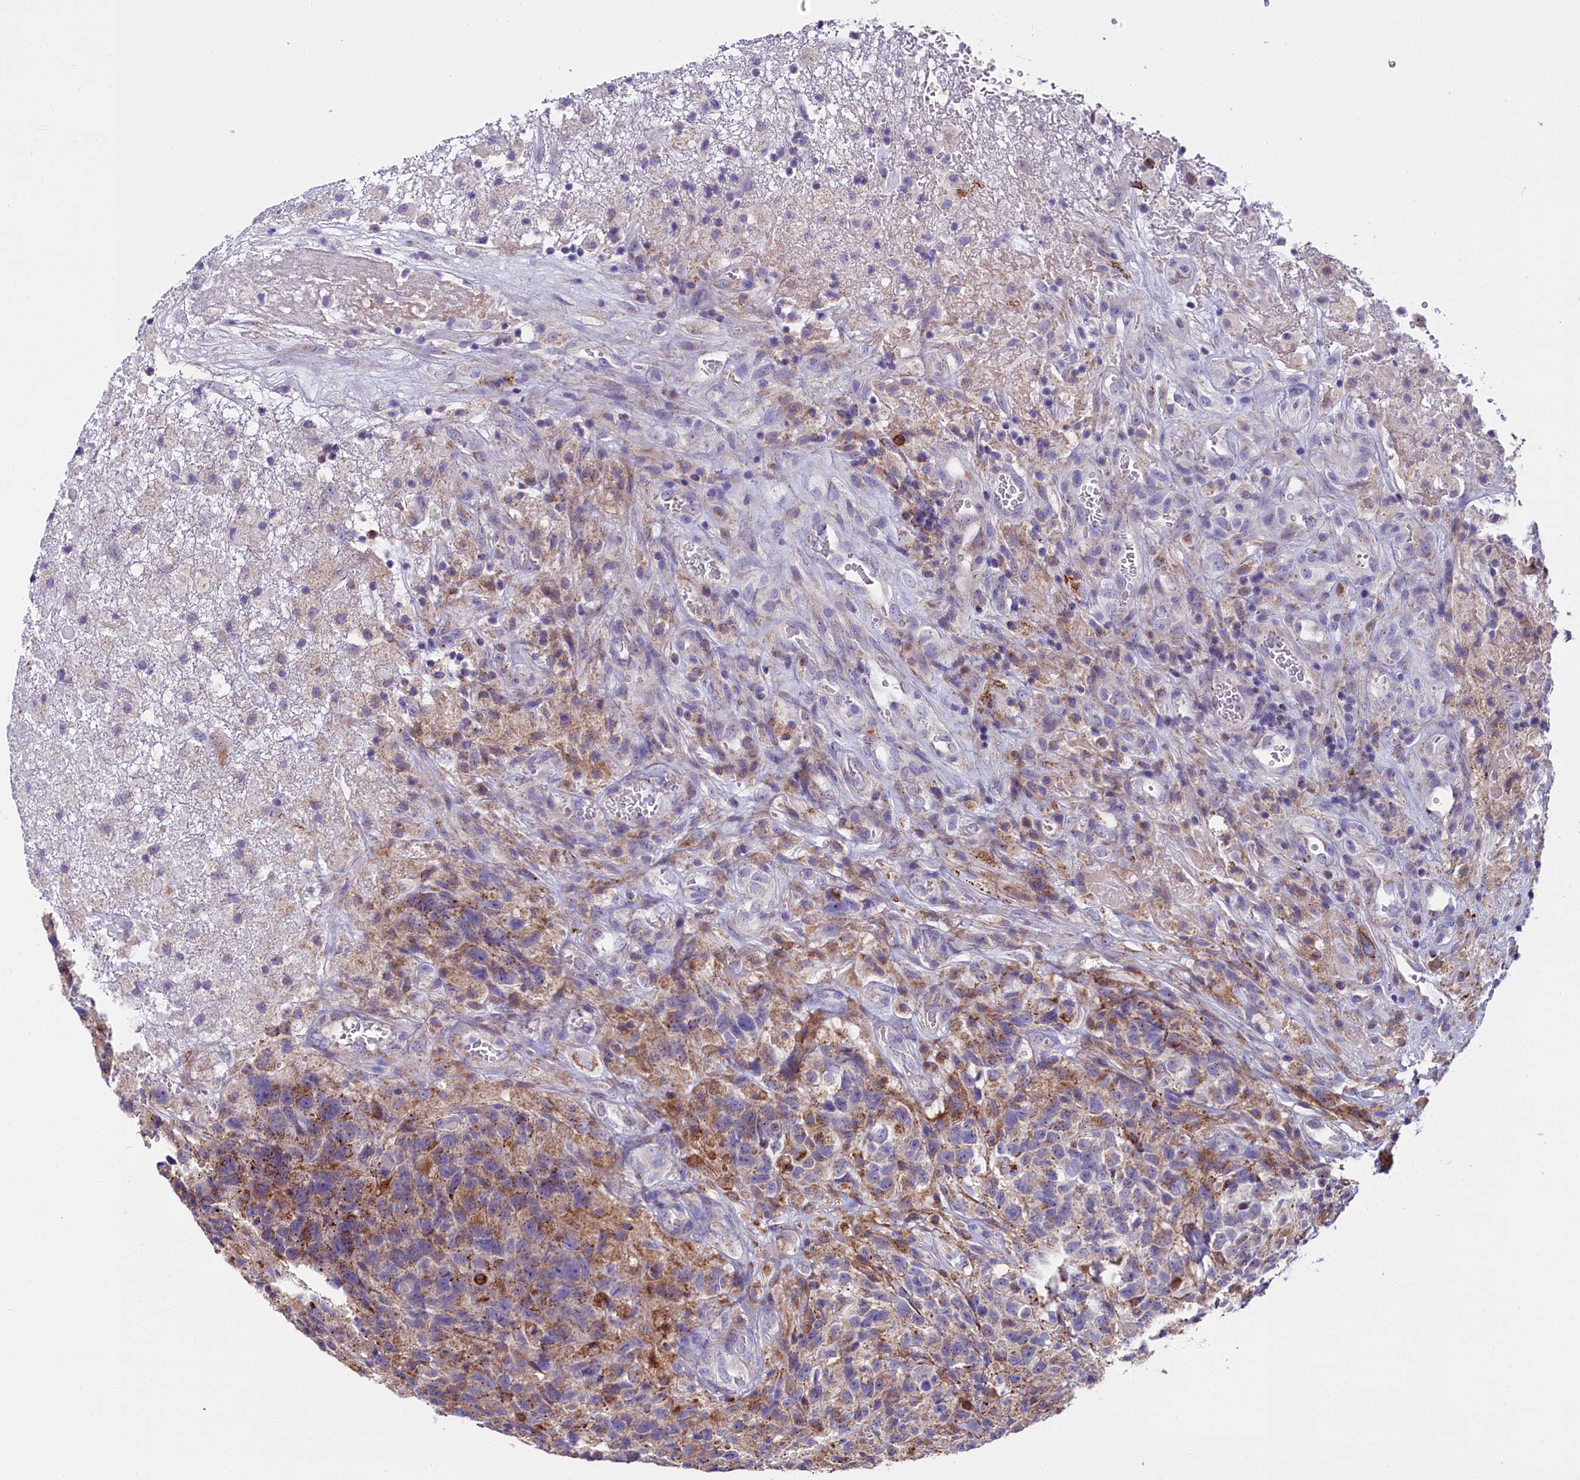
{"staining": {"intensity": "moderate", "quantity": "<25%", "location": "cytoplasmic/membranous"}, "tissue": "glioma", "cell_type": "Tumor cells", "image_type": "cancer", "snomed": [{"axis": "morphology", "description": "Glioma, malignant, High grade"}, {"axis": "topography", "description": "Brain"}], "caption": "Immunohistochemistry (IHC) photomicrograph of human glioma stained for a protein (brown), which reveals low levels of moderate cytoplasmic/membranous positivity in about <25% of tumor cells.", "gene": "IL20RA", "patient": {"sex": "male", "age": 69}}